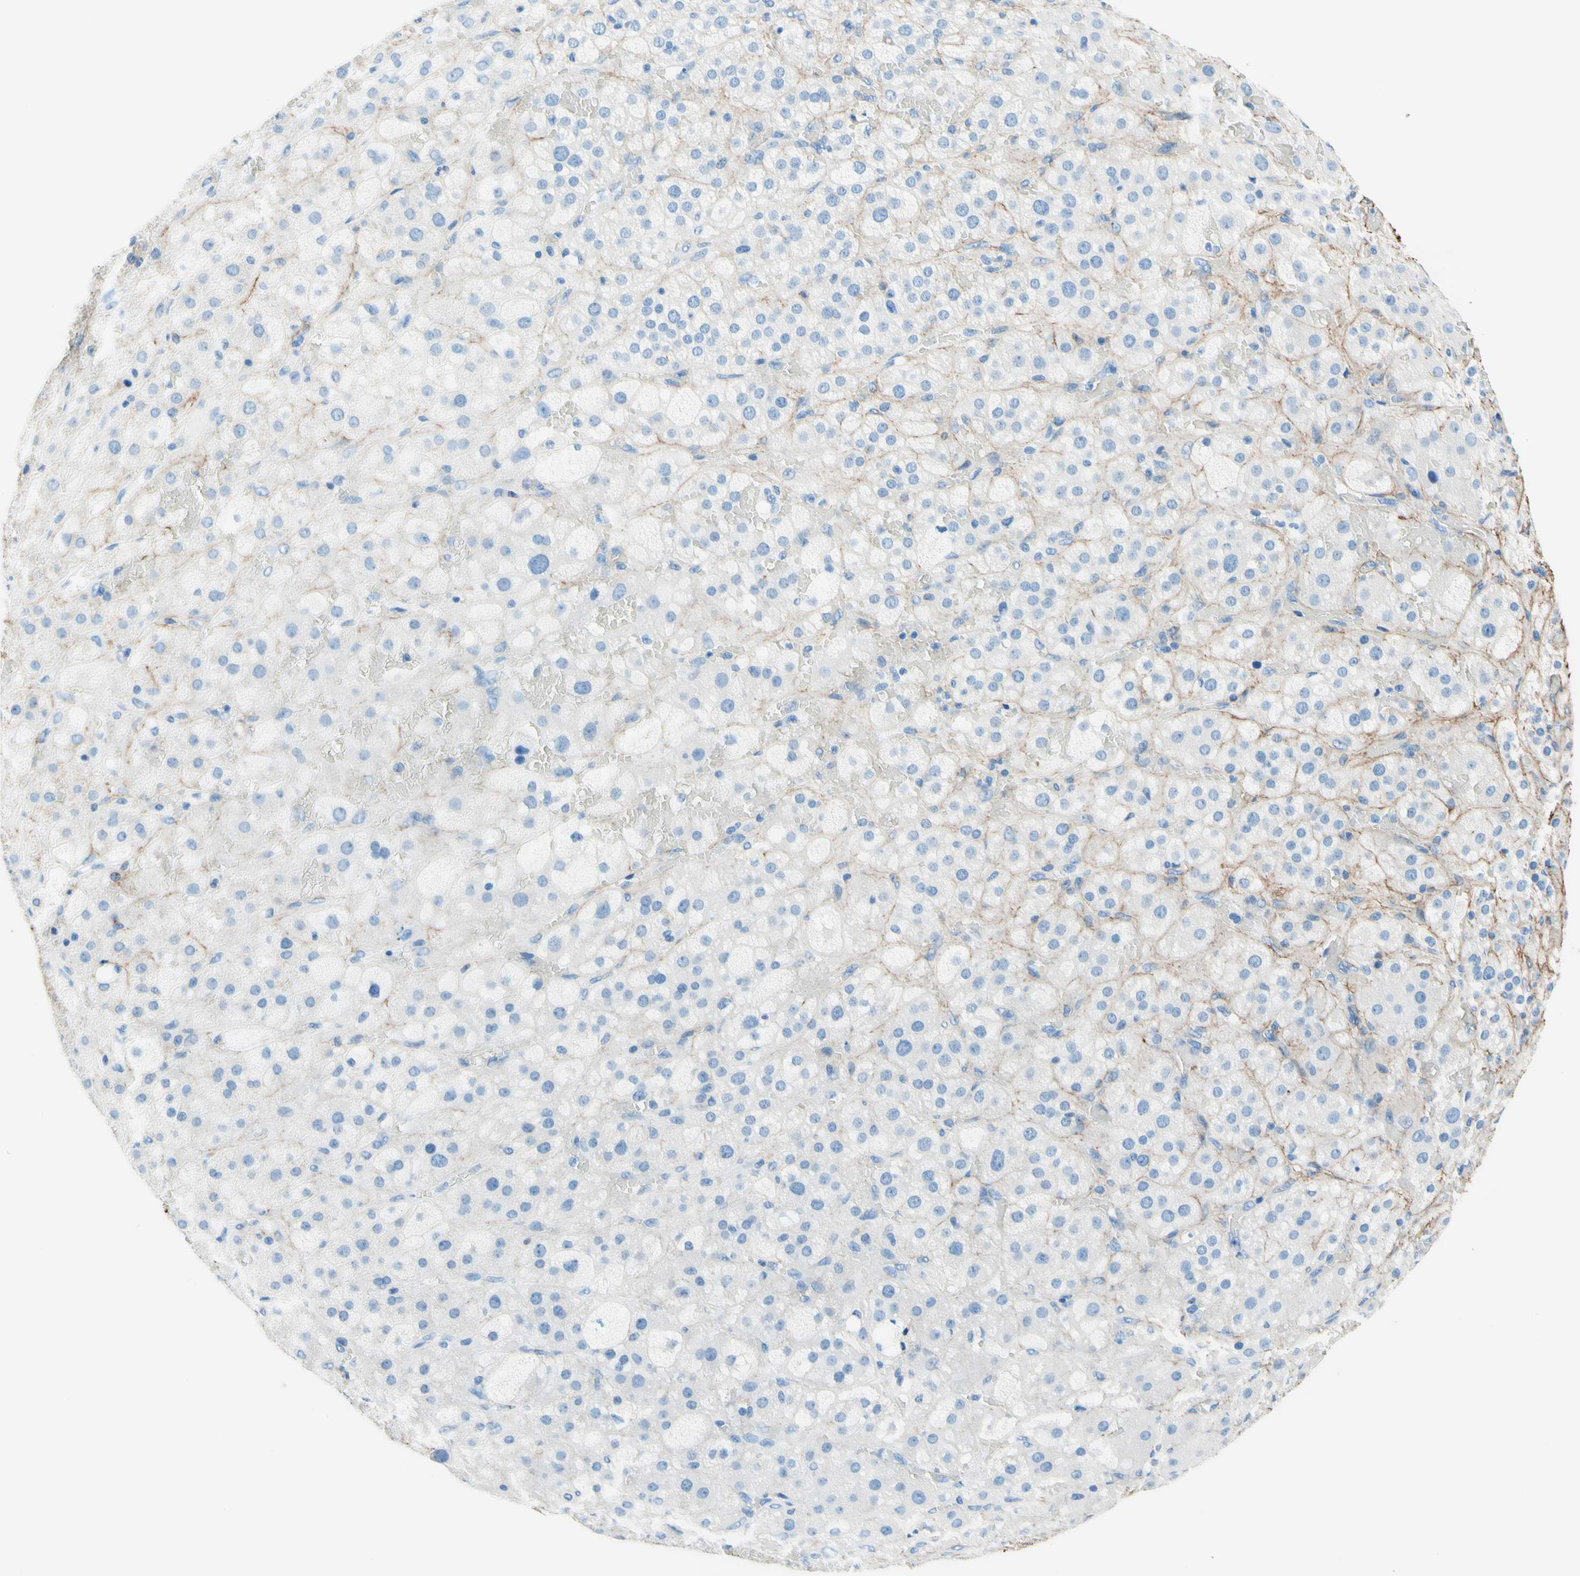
{"staining": {"intensity": "negative", "quantity": "none", "location": "none"}, "tissue": "adrenal gland", "cell_type": "Glandular cells", "image_type": "normal", "snomed": [{"axis": "morphology", "description": "Normal tissue, NOS"}, {"axis": "topography", "description": "Adrenal gland"}], "caption": "Protein analysis of benign adrenal gland displays no significant positivity in glandular cells.", "gene": "MFAP5", "patient": {"sex": "female", "age": 47}}